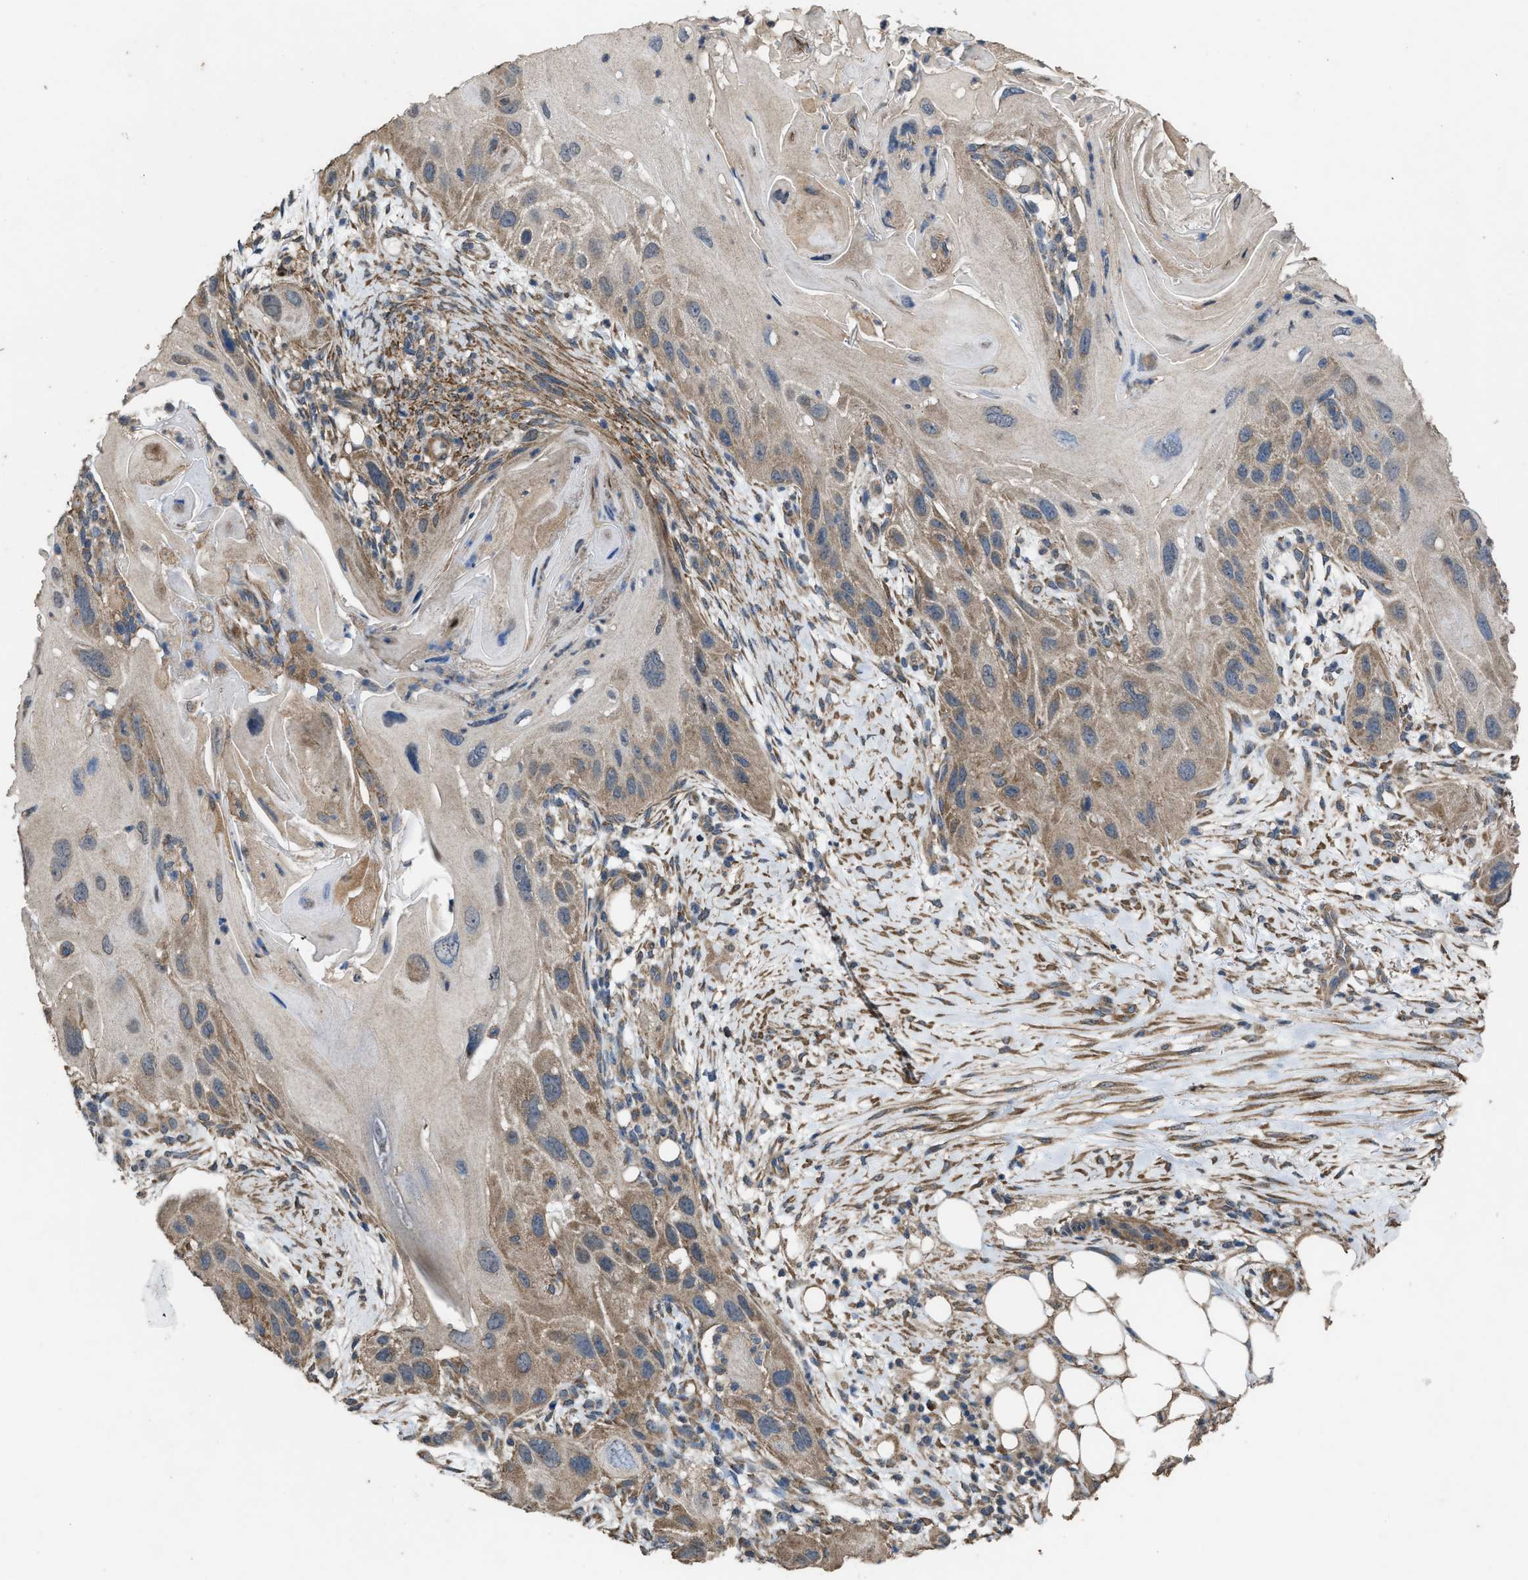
{"staining": {"intensity": "moderate", "quantity": "25%-75%", "location": "cytoplasmic/membranous"}, "tissue": "skin cancer", "cell_type": "Tumor cells", "image_type": "cancer", "snomed": [{"axis": "morphology", "description": "Squamous cell carcinoma, NOS"}, {"axis": "topography", "description": "Skin"}], "caption": "Immunohistochemical staining of human skin cancer (squamous cell carcinoma) reveals medium levels of moderate cytoplasmic/membranous expression in approximately 25%-75% of tumor cells.", "gene": "ARL6", "patient": {"sex": "female", "age": 77}}